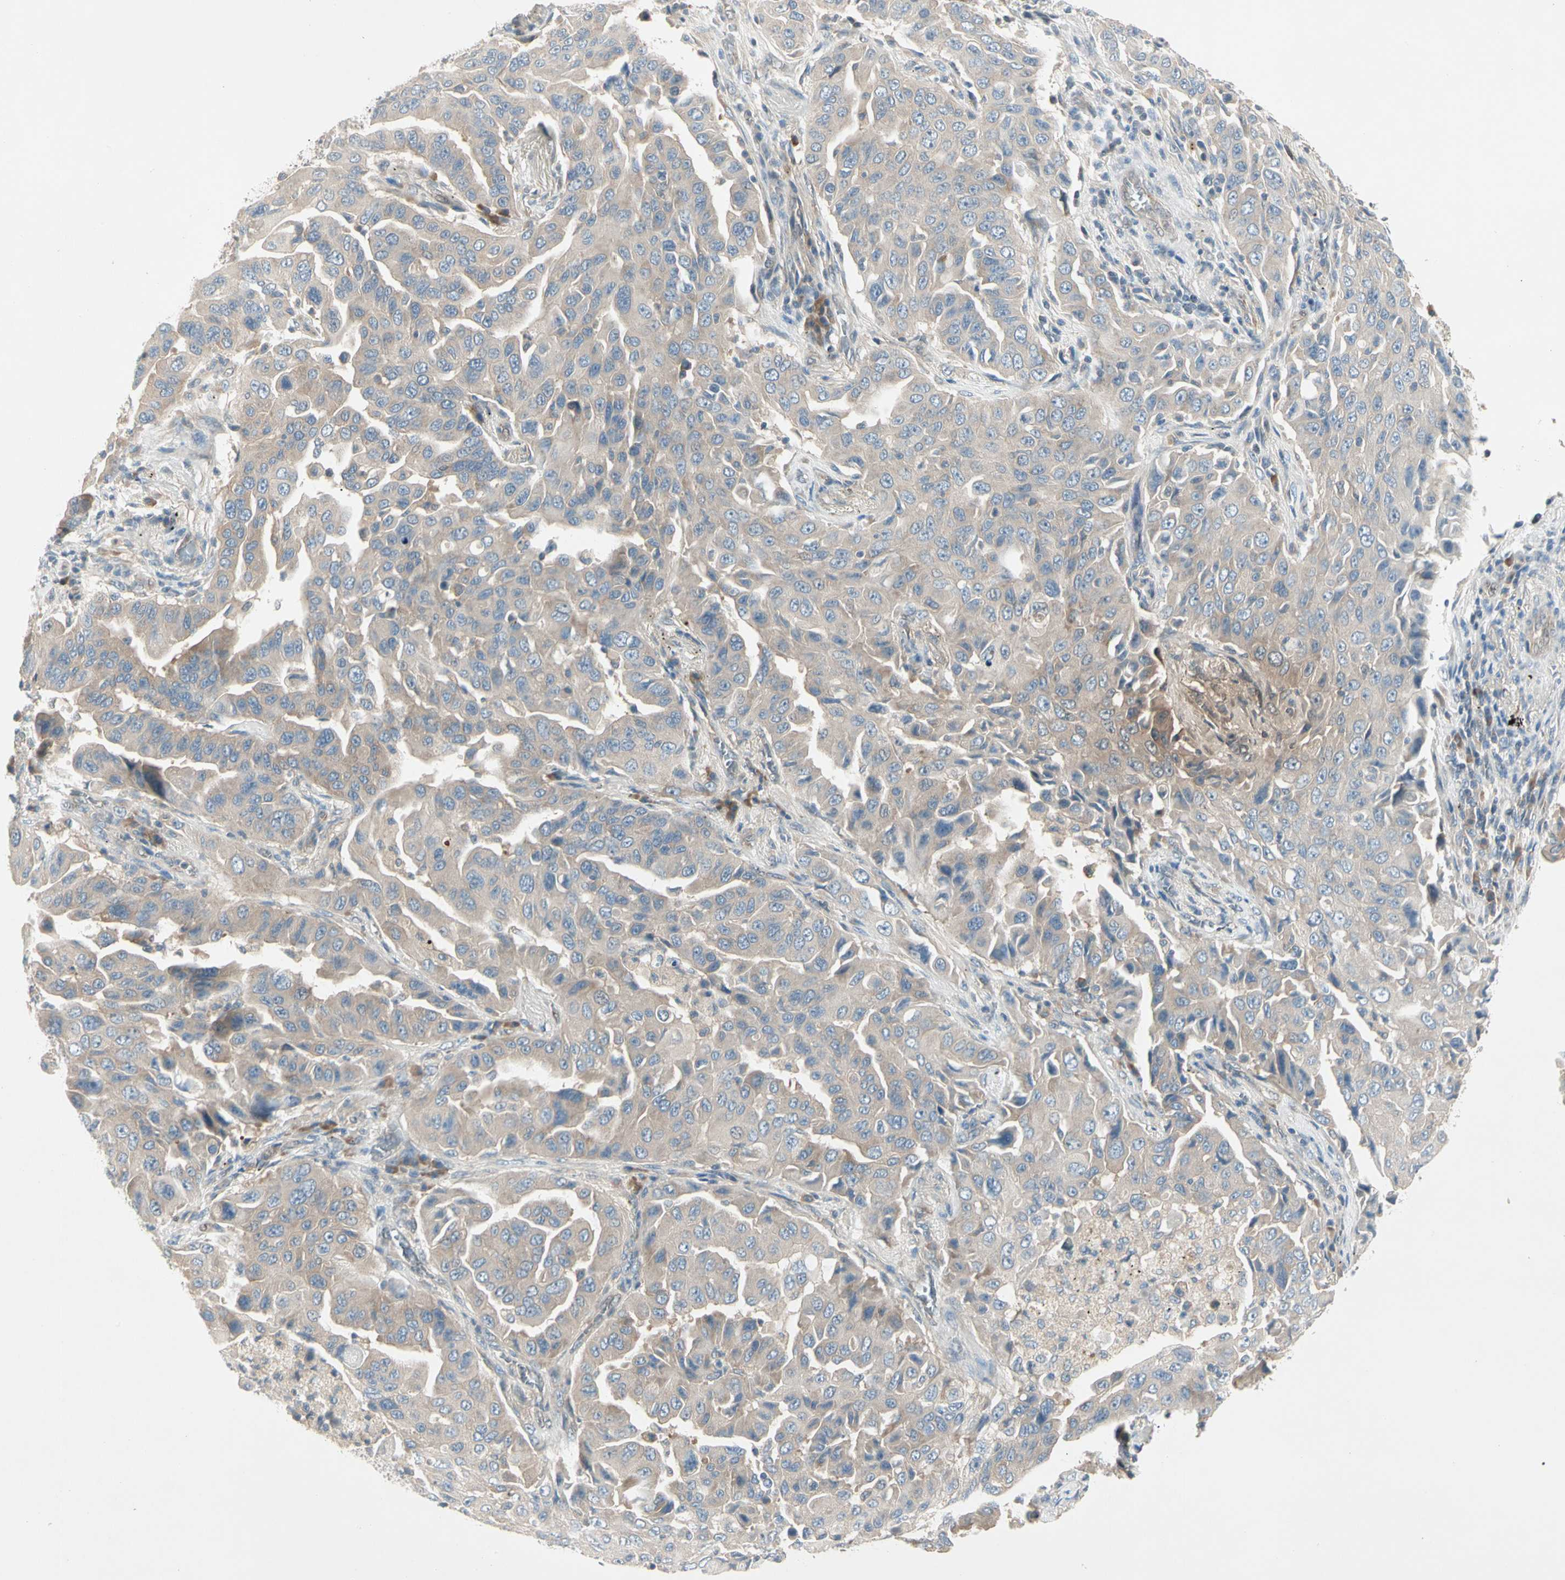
{"staining": {"intensity": "weak", "quantity": "25%-75%", "location": "cytoplasmic/membranous"}, "tissue": "lung cancer", "cell_type": "Tumor cells", "image_type": "cancer", "snomed": [{"axis": "morphology", "description": "Adenocarcinoma, NOS"}, {"axis": "topography", "description": "Lung"}], "caption": "Weak cytoplasmic/membranous protein expression is identified in approximately 25%-75% of tumor cells in lung cancer (adenocarcinoma). The staining is performed using DAB (3,3'-diaminobenzidine) brown chromogen to label protein expression. The nuclei are counter-stained blue using hematoxylin.", "gene": "IL1R1", "patient": {"sex": "female", "age": 65}}